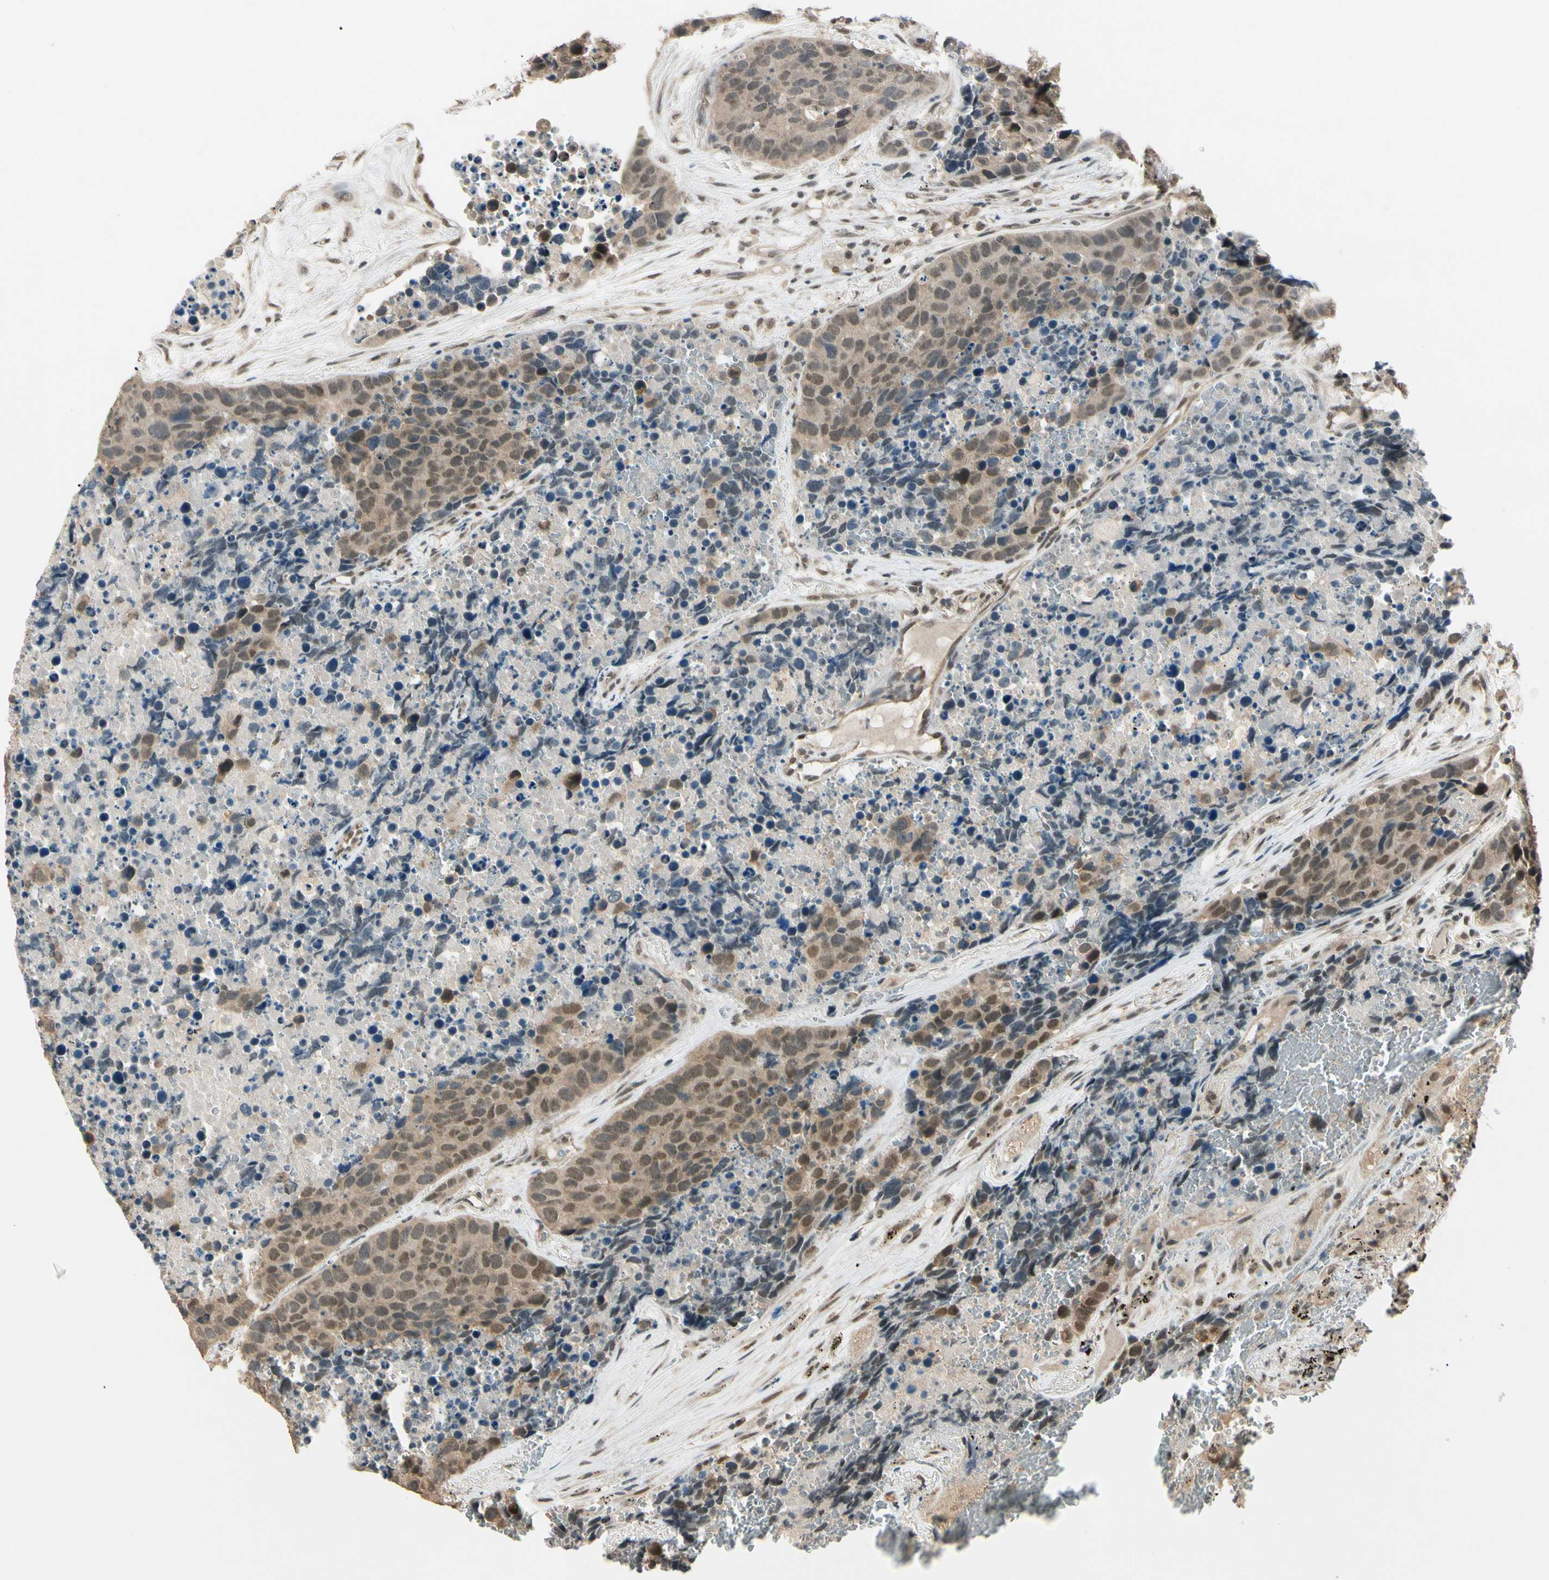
{"staining": {"intensity": "weak", "quantity": ">75%", "location": "cytoplasmic/membranous,nuclear"}, "tissue": "carcinoid", "cell_type": "Tumor cells", "image_type": "cancer", "snomed": [{"axis": "morphology", "description": "Carcinoid, malignant, NOS"}, {"axis": "topography", "description": "Lung"}], "caption": "Immunohistochemistry image of neoplastic tissue: human carcinoid stained using immunohistochemistry reveals low levels of weak protein expression localized specifically in the cytoplasmic/membranous and nuclear of tumor cells, appearing as a cytoplasmic/membranous and nuclear brown color.", "gene": "ZSCAN12", "patient": {"sex": "male", "age": 60}}